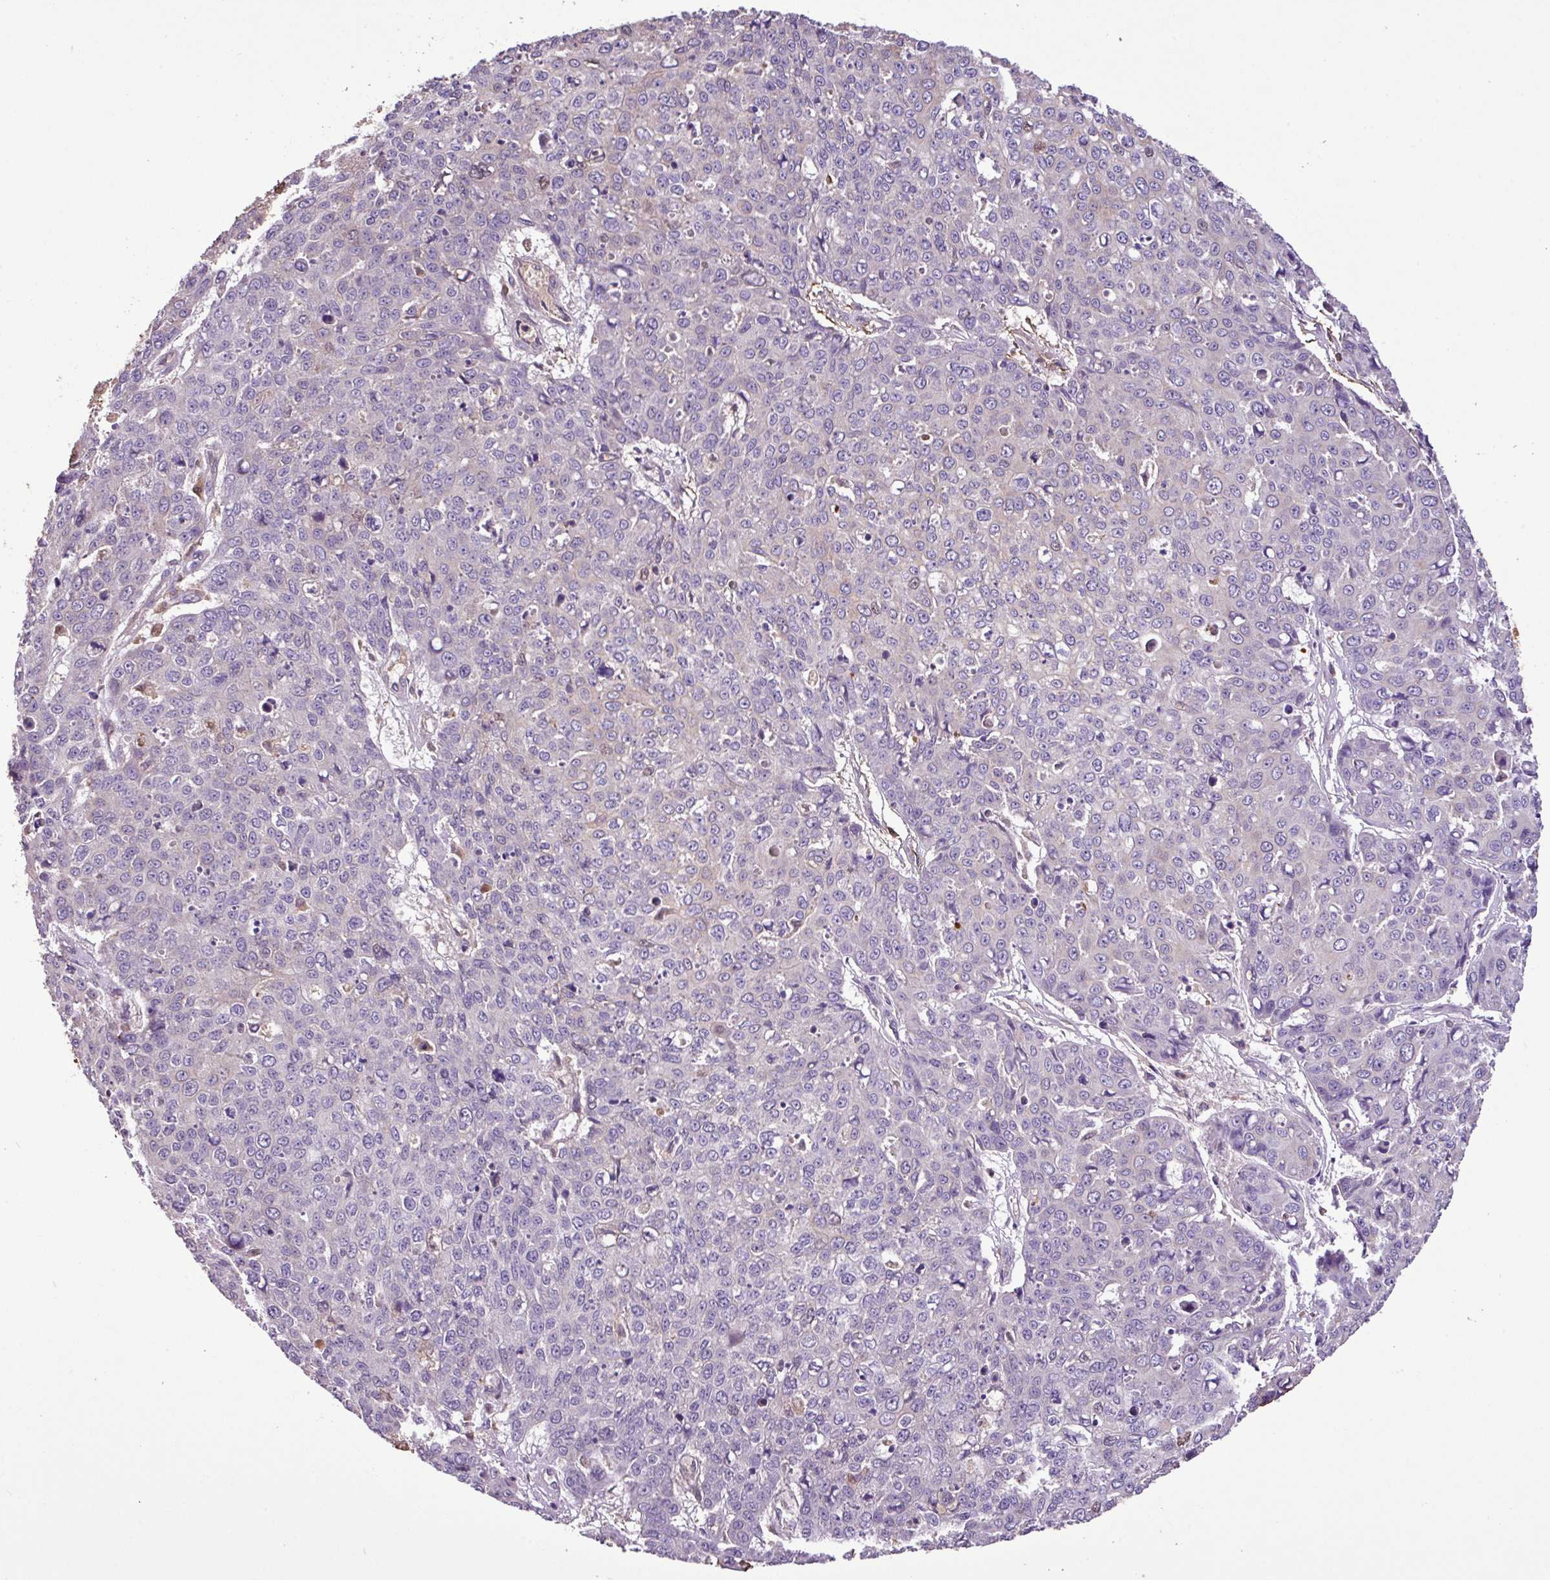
{"staining": {"intensity": "negative", "quantity": "none", "location": "none"}, "tissue": "skin cancer", "cell_type": "Tumor cells", "image_type": "cancer", "snomed": [{"axis": "morphology", "description": "Squamous cell carcinoma, NOS"}, {"axis": "topography", "description": "Skin"}], "caption": "Skin cancer was stained to show a protein in brown. There is no significant staining in tumor cells. (DAB IHC, high magnification).", "gene": "ZNF266", "patient": {"sex": "male", "age": 71}}